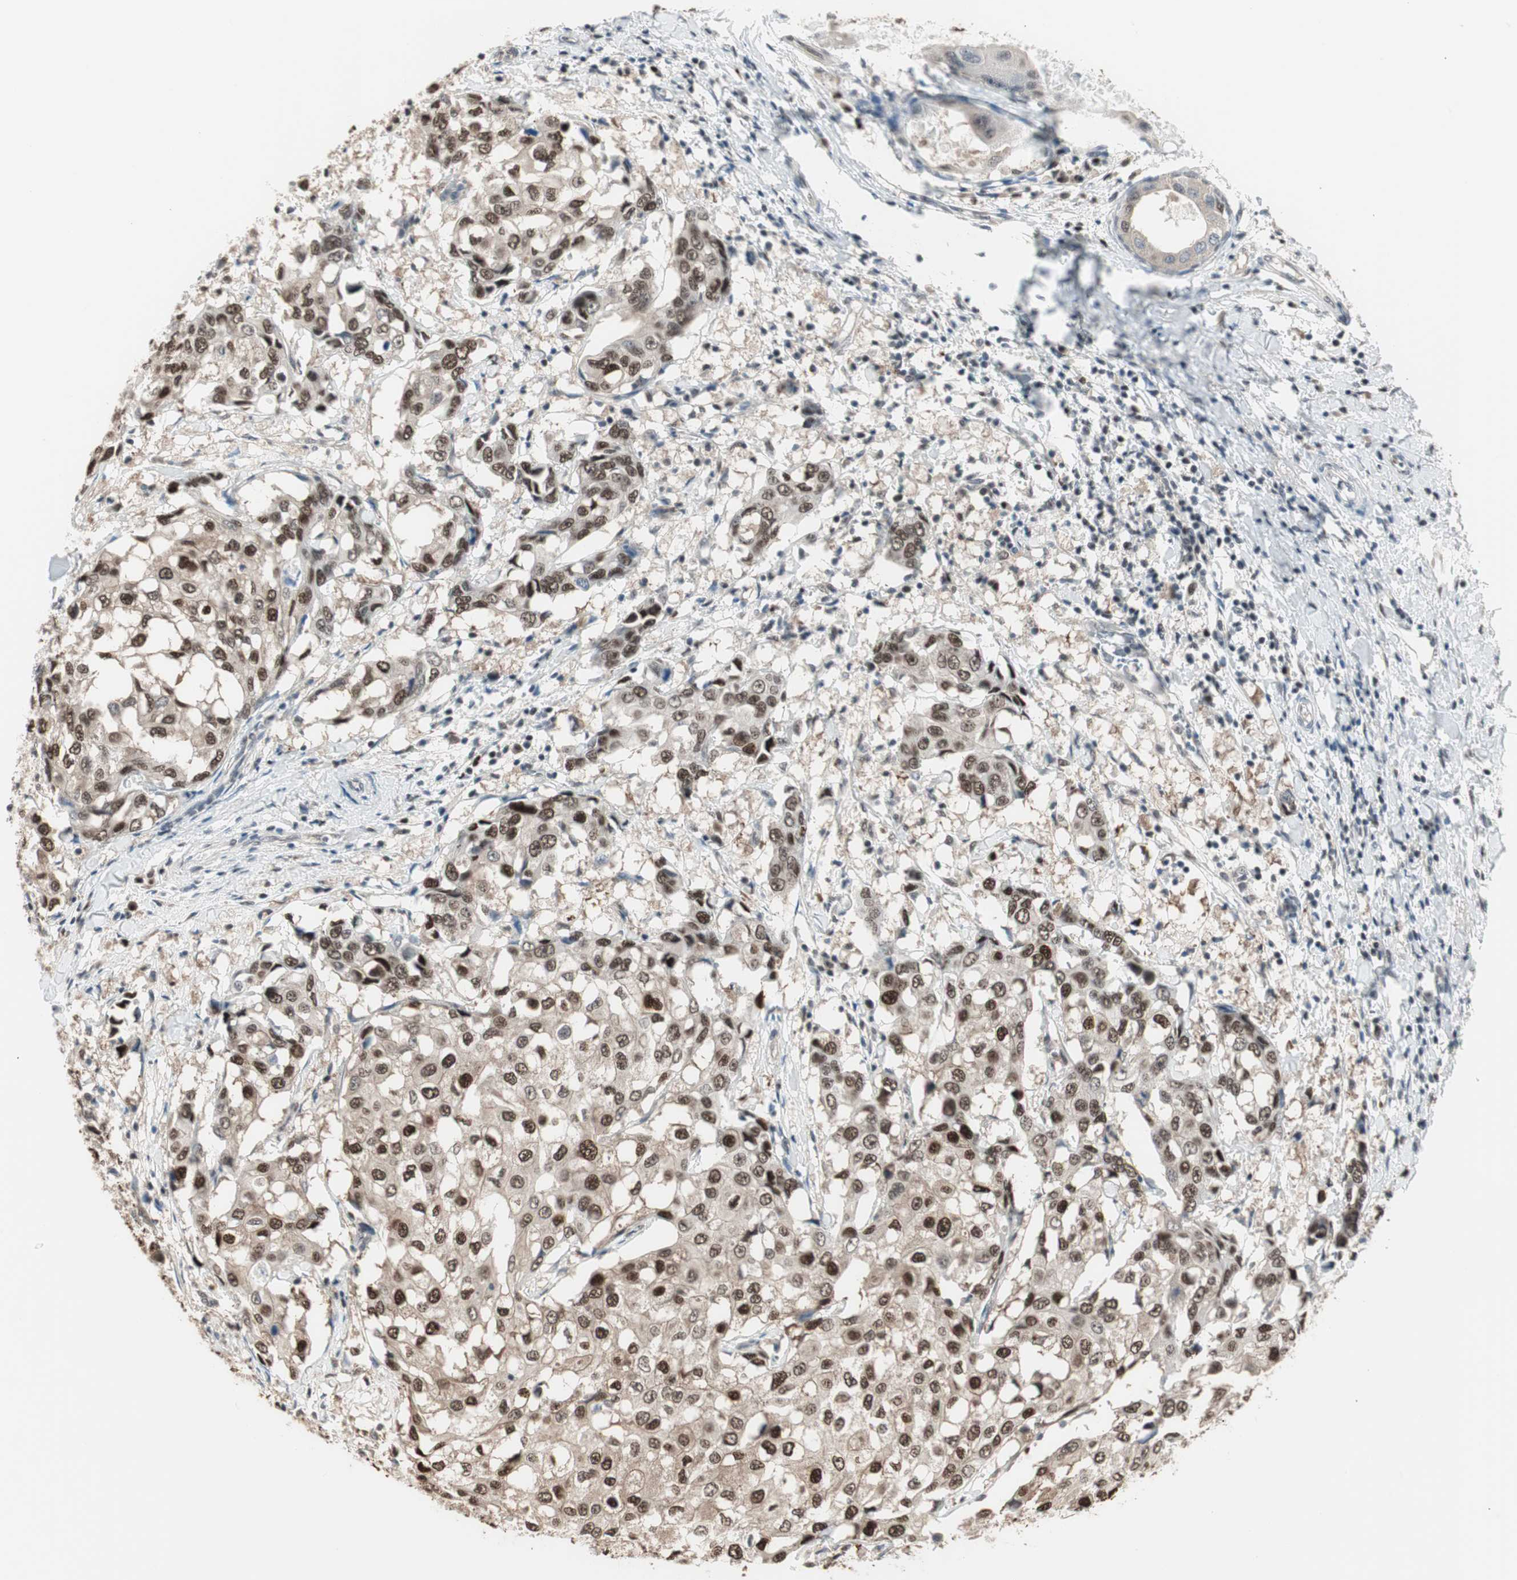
{"staining": {"intensity": "strong", "quantity": ">75%", "location": "nuclear"}, "tissue": "breast cancer", "cell_type": "Tumor cells", "image_type": "cancer", "snomed": [{"axis": "morphology", "description": "Duct carcinoma"}, {"axis": "topography", "description": "Breast"}], "caption": "This is a photomicrograph of immunohistochemistry staining of breast cancer, which shows strong expression in the nuclear of tumor cells.", "gene": "LONP2", "patient": {"sex": "female", "age": 27}}